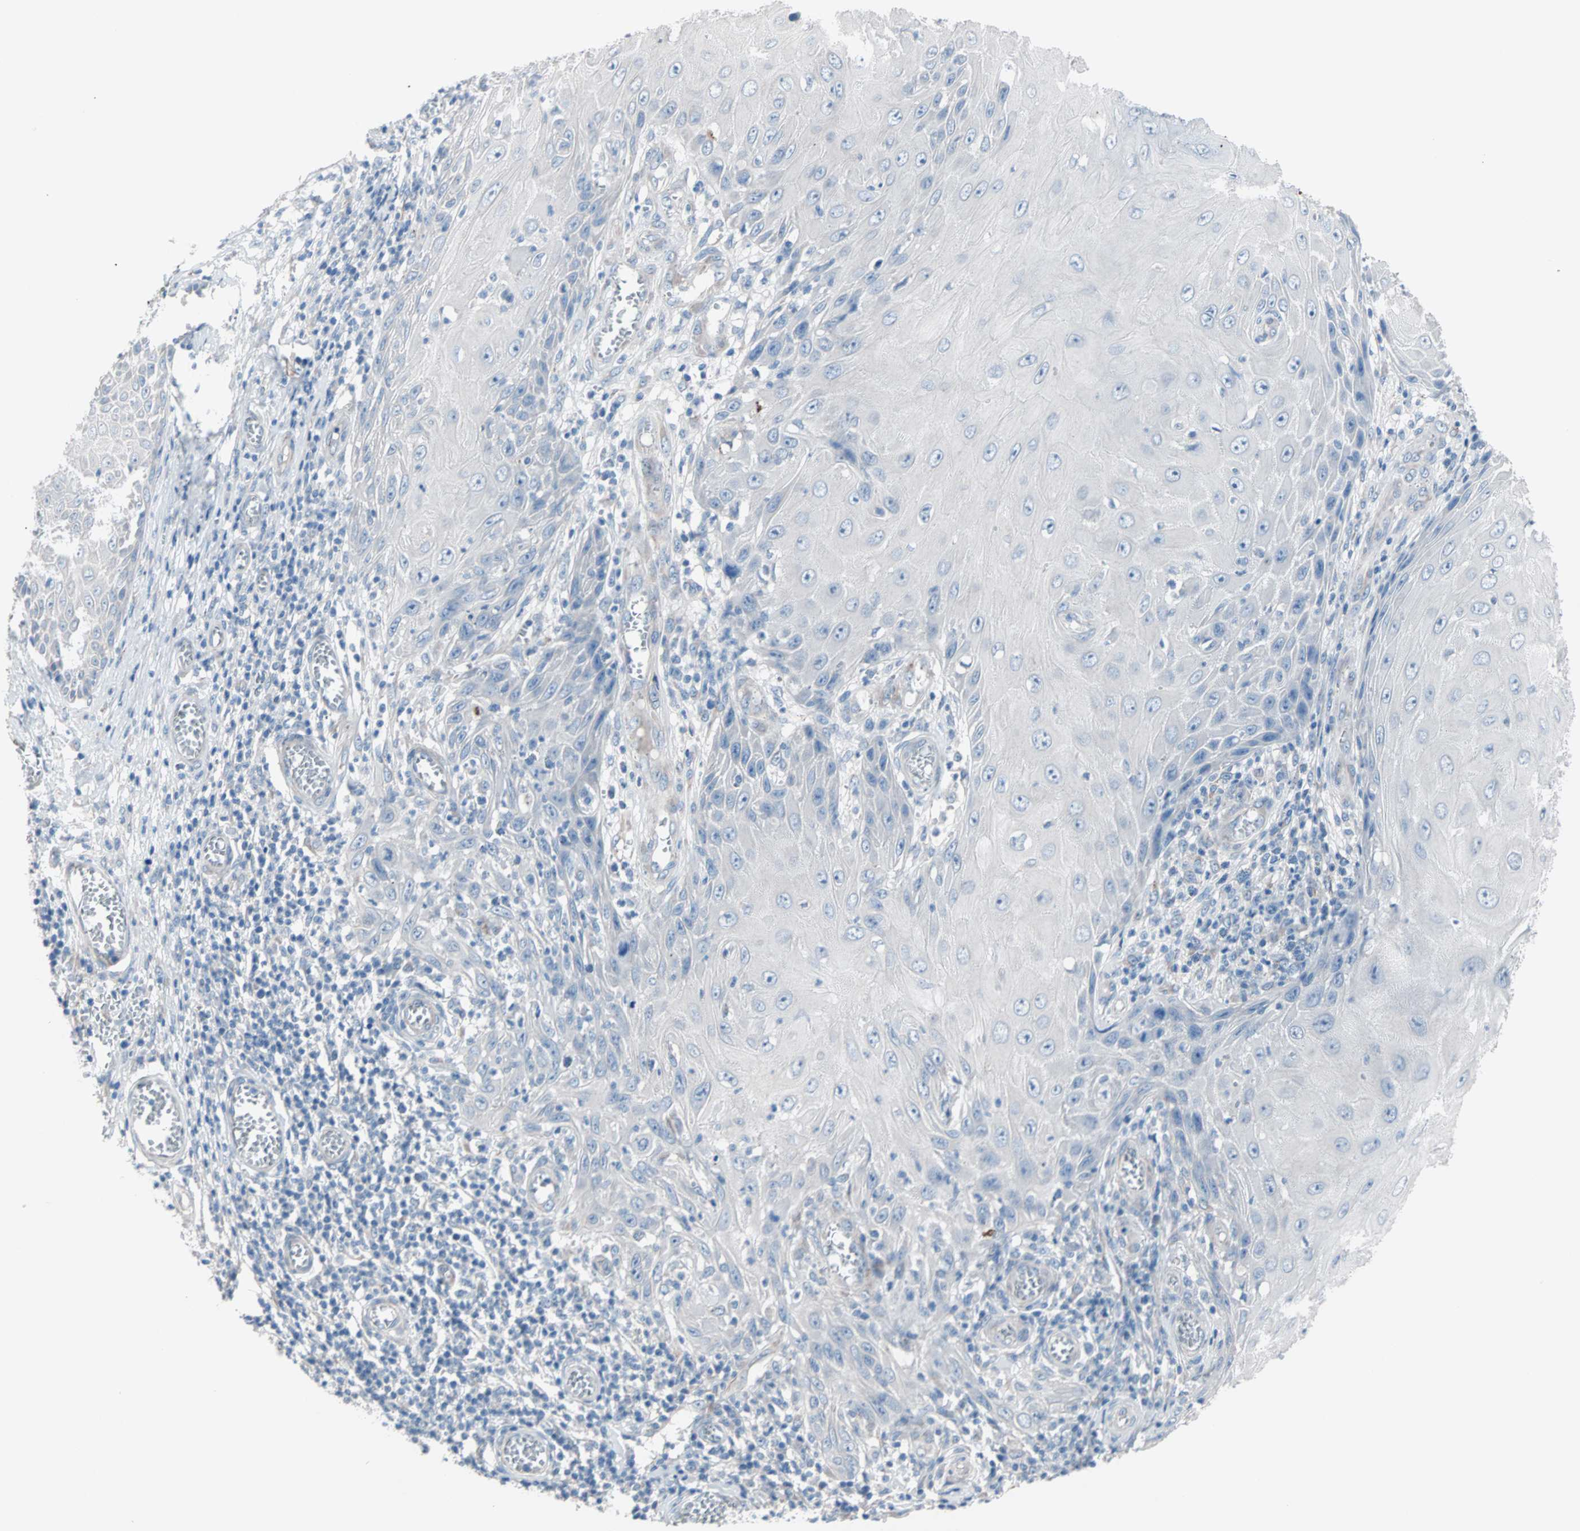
{"staining": {"intensity": "negative", "quantity": "none", "location": "none"}, "tissue": "skin cancer", "cell_type": "Tumor cells", "image_type": "cancer", "snomed": [{"axis": "morphology", "description": "Squamous cell carcinoma, NOS"}, {"axis": "topography", "description": "Skin"}], "caption": "Immunohistochemistry (IHC) of human skin cancer (squamous cell carcinoma) reveals no positivity in tumor cells.", "gene": "ULBP1", "patient": {"sex": "female", "age": 73}}